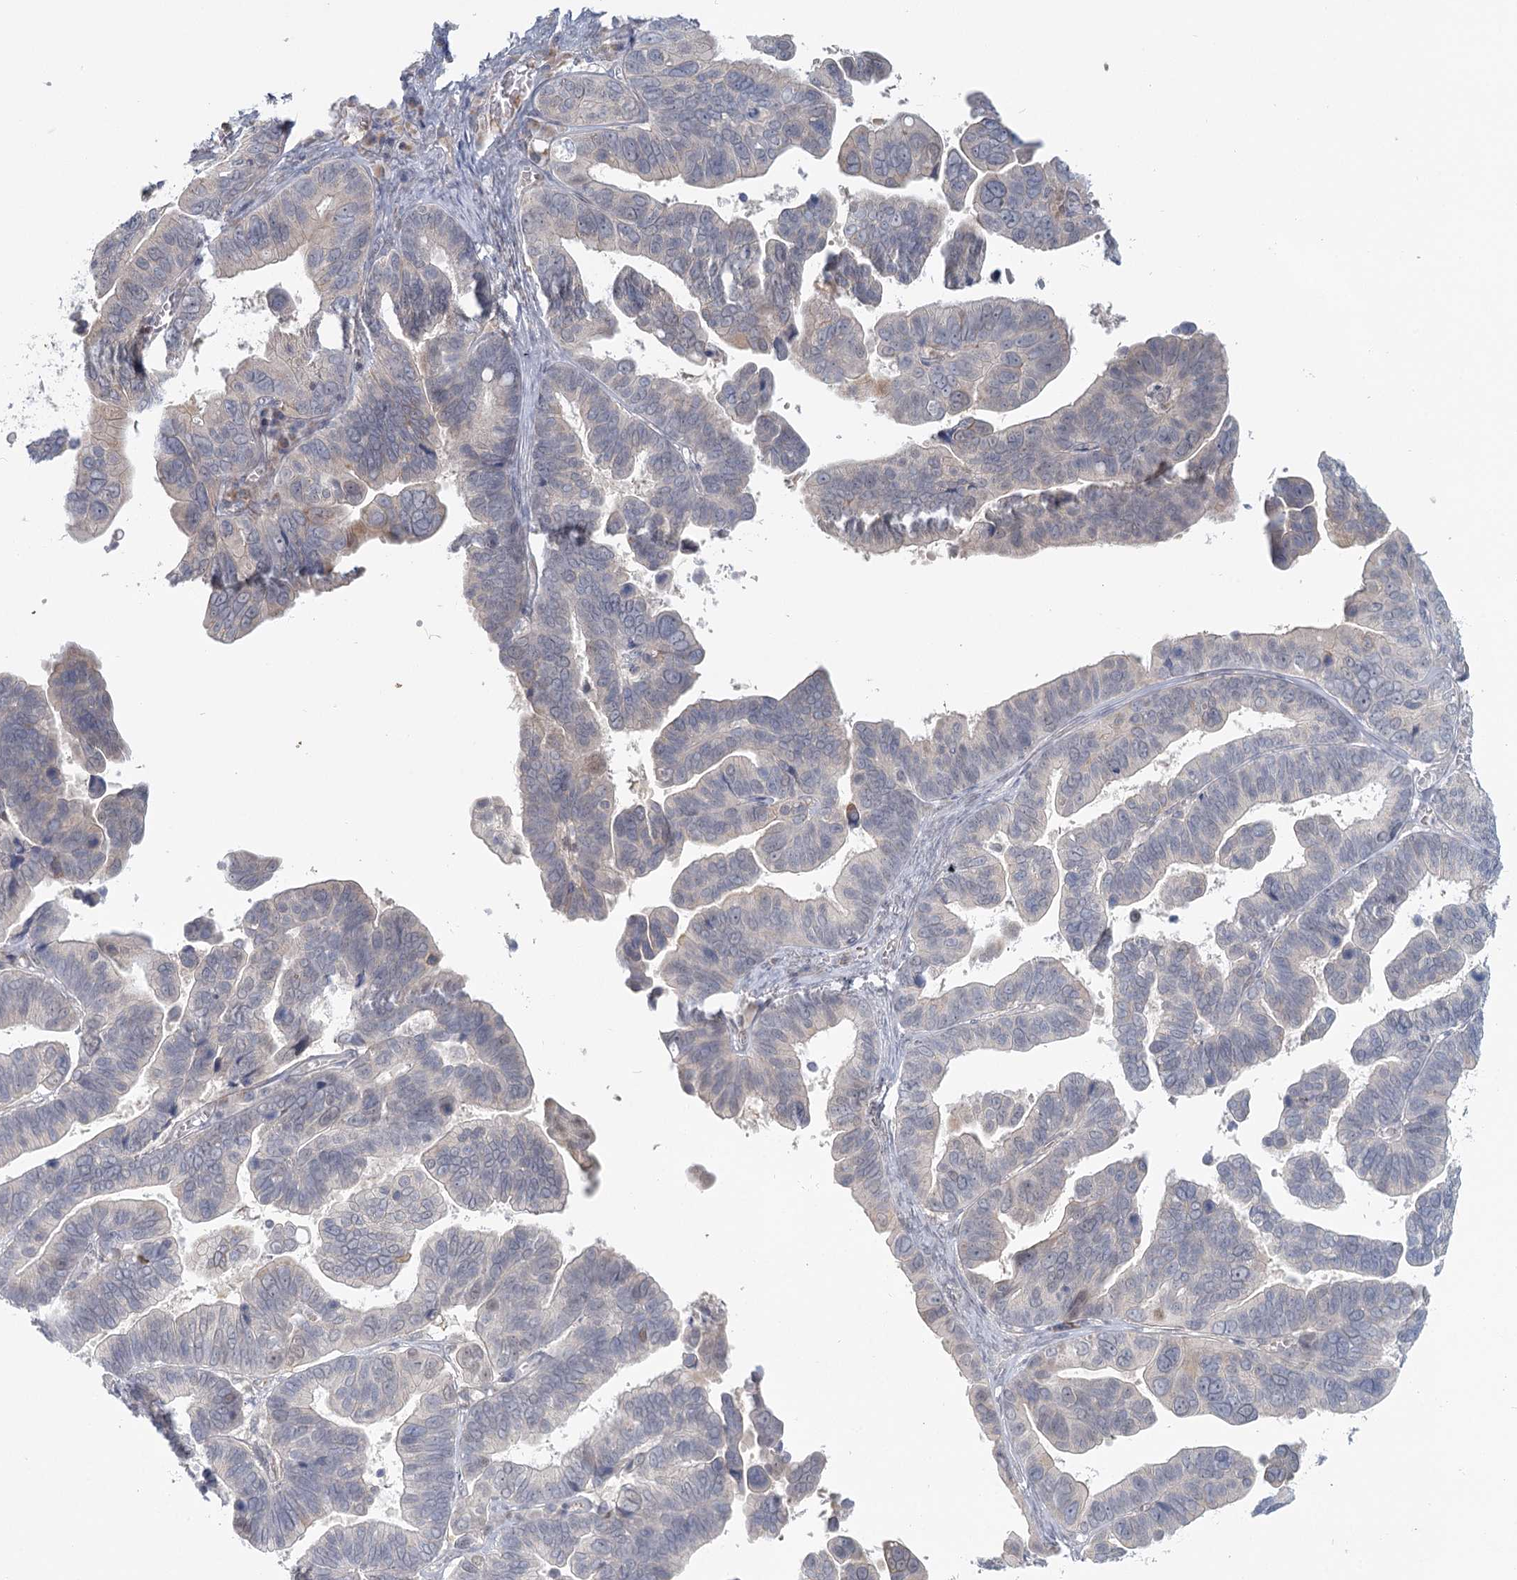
{"staining": {"intensity": "negative", "quantity": "none", "location": "none"}, "tissue": "ovarian cancer", "cell_type": "Tumor cells", "image_type": "cancer", "snomed": [{"axis": "morphology", "description": "Cystadenocarcinoma, serous, NOS"}, {"axis": "topography", "description": "Ovary"}], "caption": "Immunohistochemical staining of human ovarian serous cystadenocarcinoma exhibits no significant staining in tumor cells.", "gene": "USP11", "patient": {"sex": "female", "age": 56}}